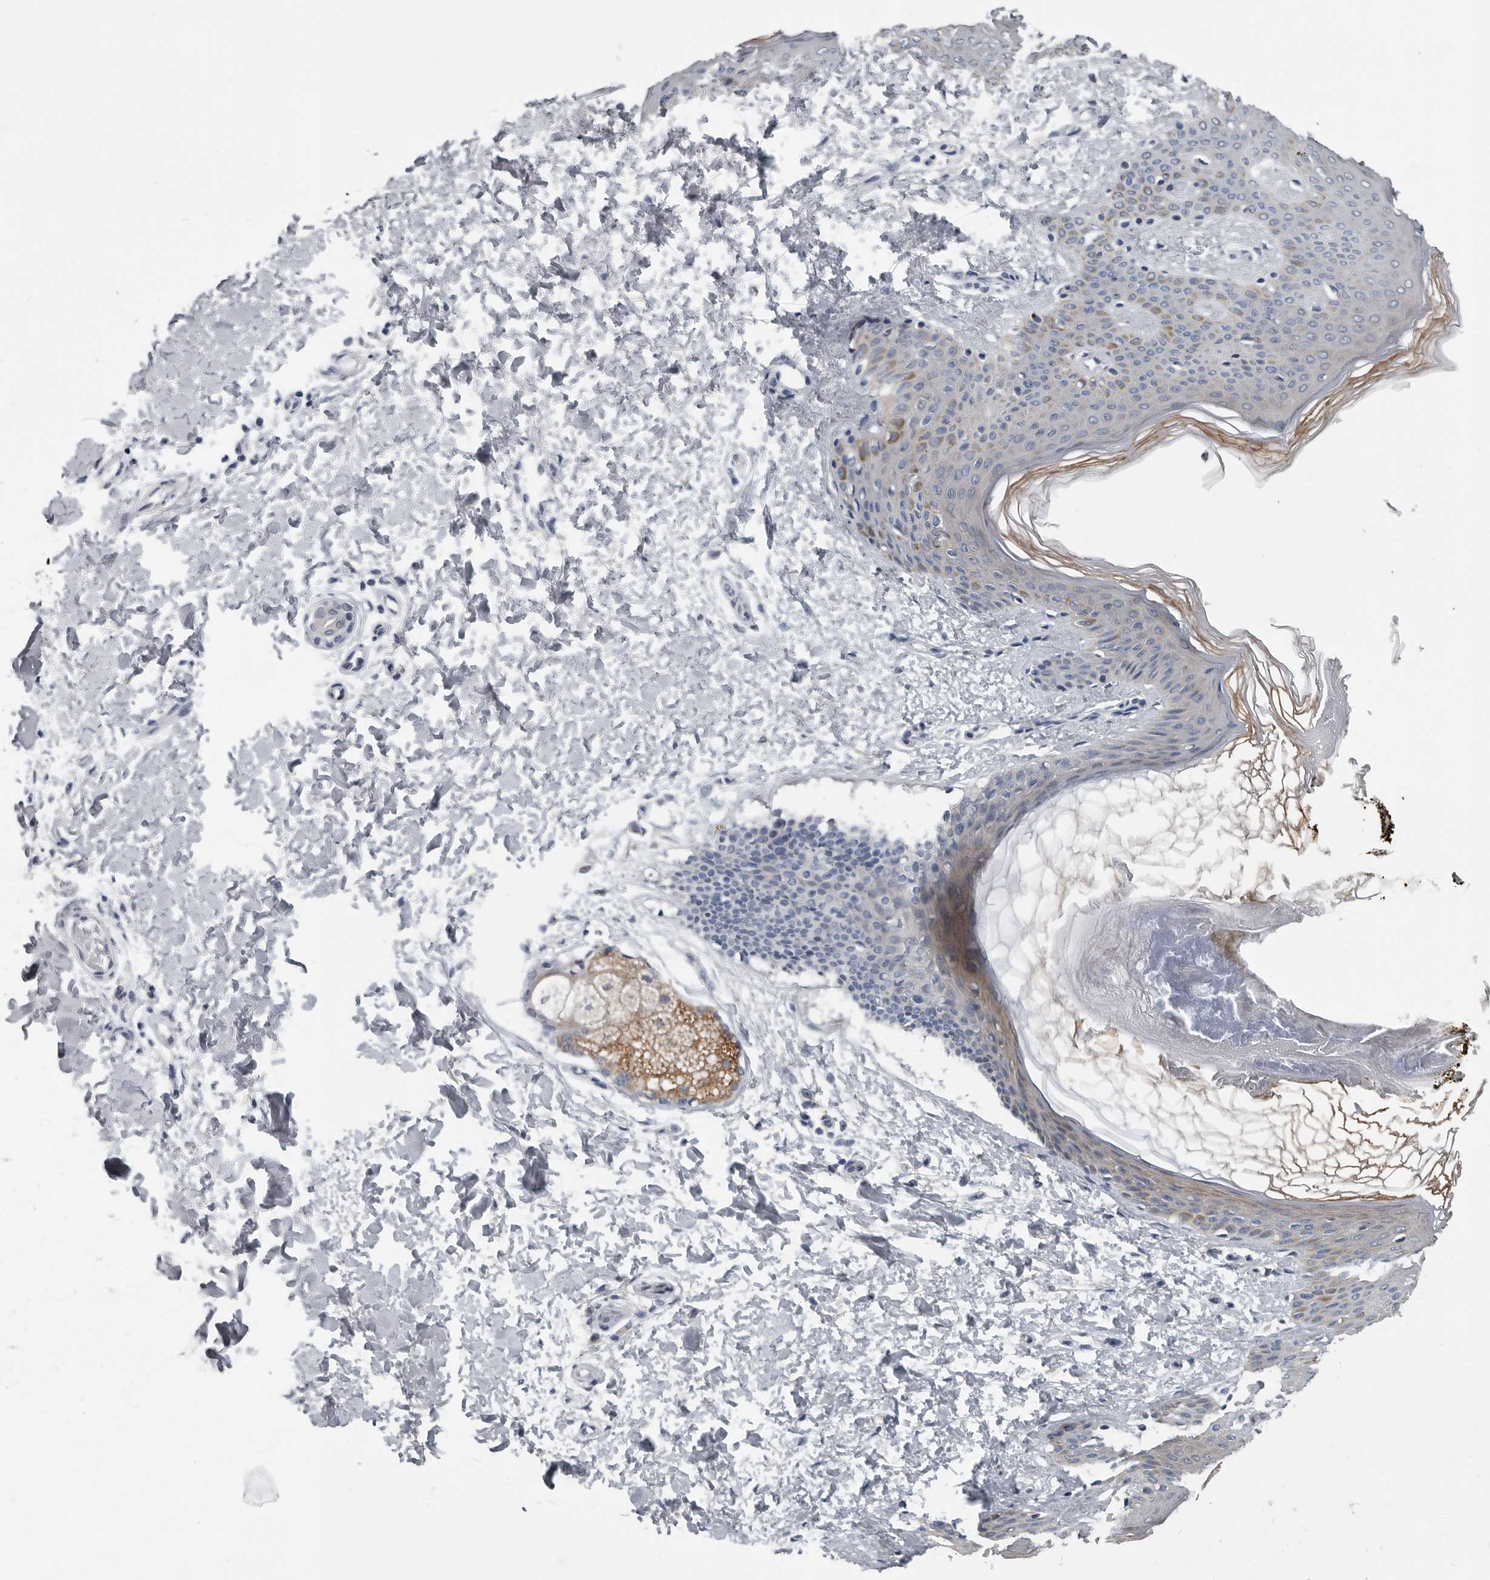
{"staining": {"intensity": "negative", "quantity": "none", "location": "none"}, "tissue": "skin", "cell_type": "Fibroblasts", "image_type": "normal", "snomed": [{"axis": "morphology", "description": "Normal tissue, NOS"}, {"axis": "morphology", "description": "Neoplasm, benign, NOS"}, {"axis": "topography", "description": "Skin"}, {"axis": "topography", "description": "Soft tissue"}], "caption": "This is an IHC image of benign skin. There is no positivity in fibroblasts.", "gene": "TMEM199", "patient": {"sex": "male", "age": 26}}